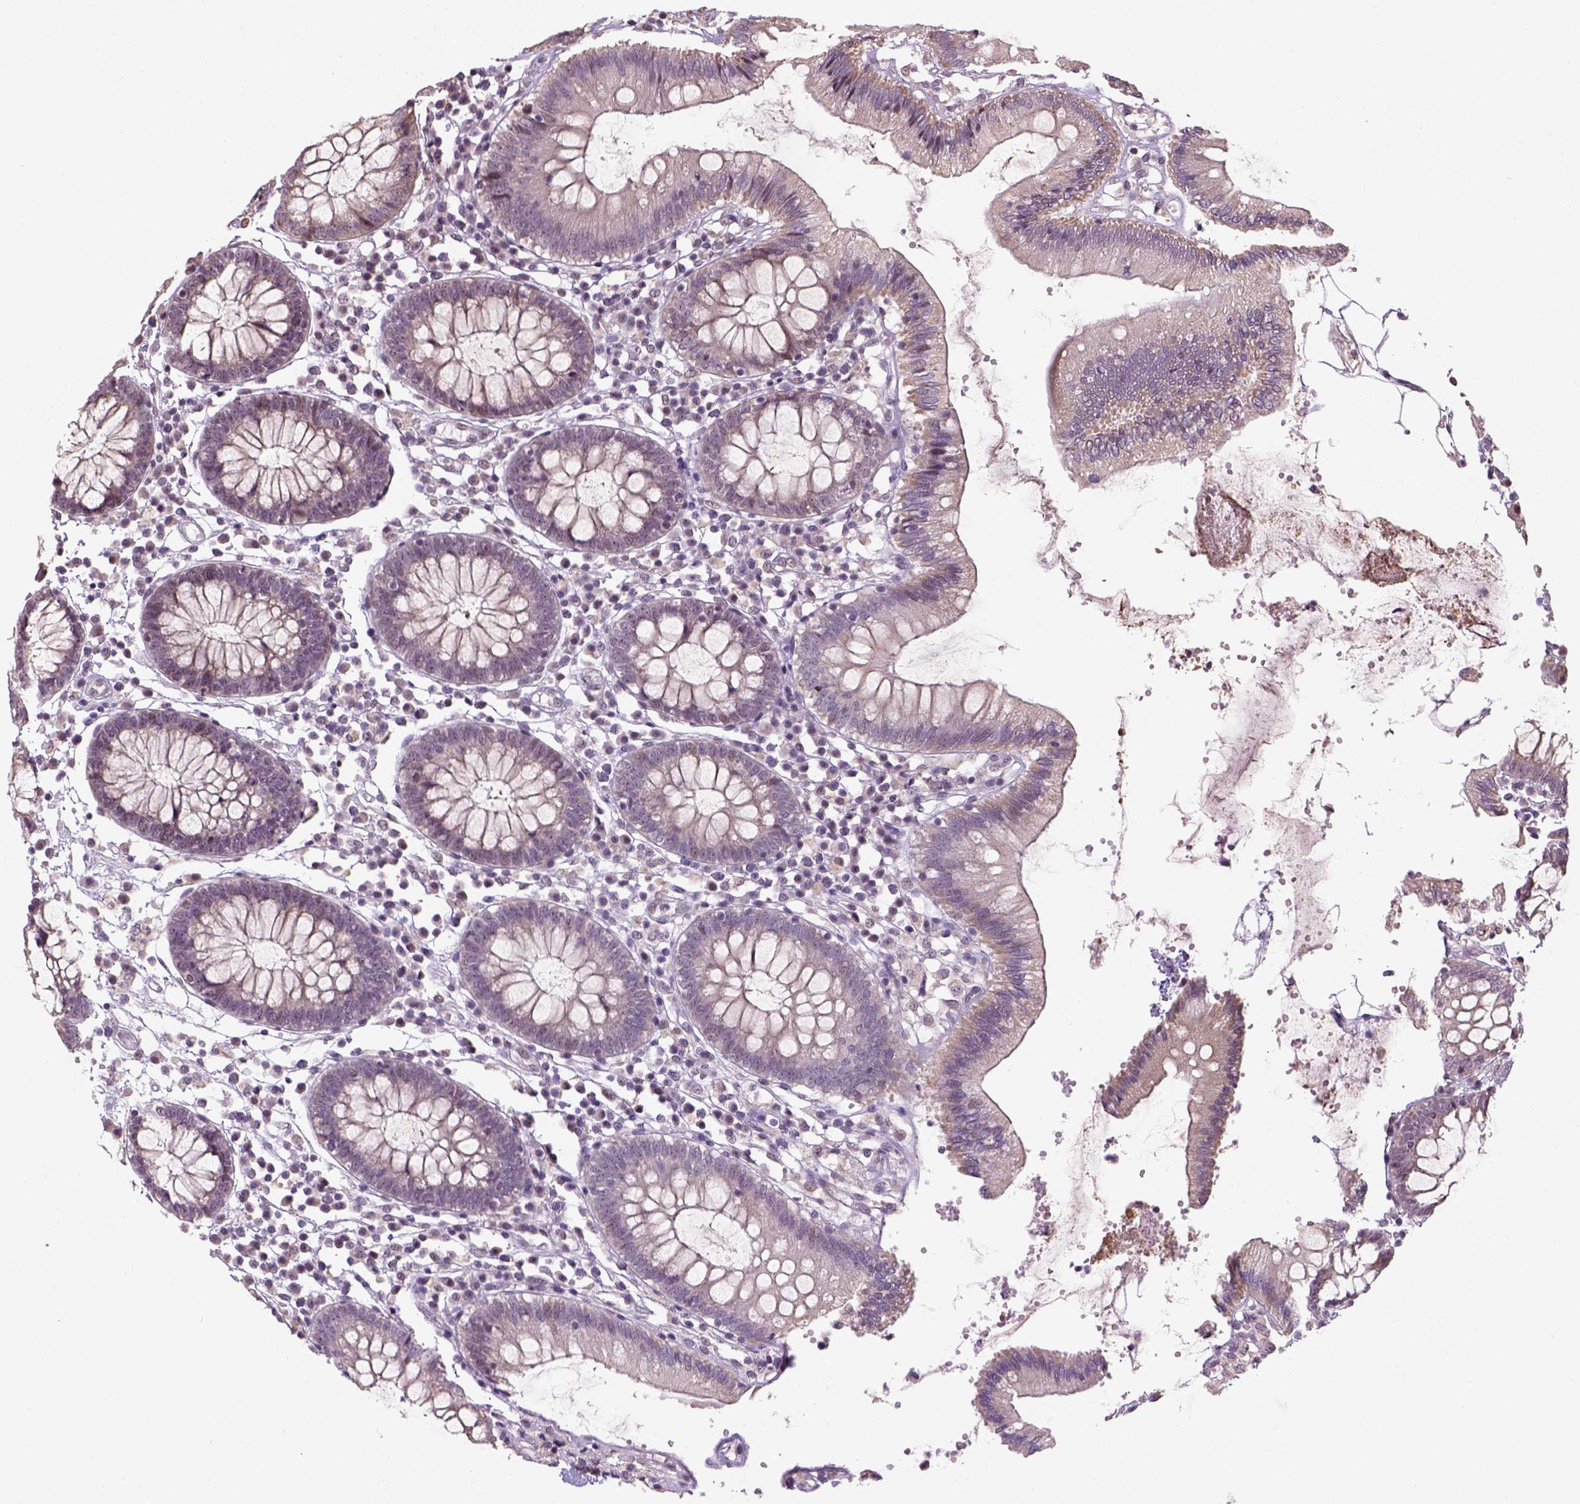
{"staining": {"intensity": "moderate", "quantity": ">75%", "location": "nuclear"}, "tissue": "colon", "cell_type": "Endothelial cells", "image_type": "normal", "snomed": [{"axis": "morphology", "description": "Normal tissue, NOS"}, {"axis": "morphology", "description": "Adenocarcinoma, NOS"}, {"axis": "topography", "description": "Colon"}], "caption": "This is an image of immunohistochemistry (IHC) staining of normal colon, which shows moderate staining in the nuclear of endothelial cells.", "gene": "DDX50", "patient": {"sex": "male", "age": 83}}